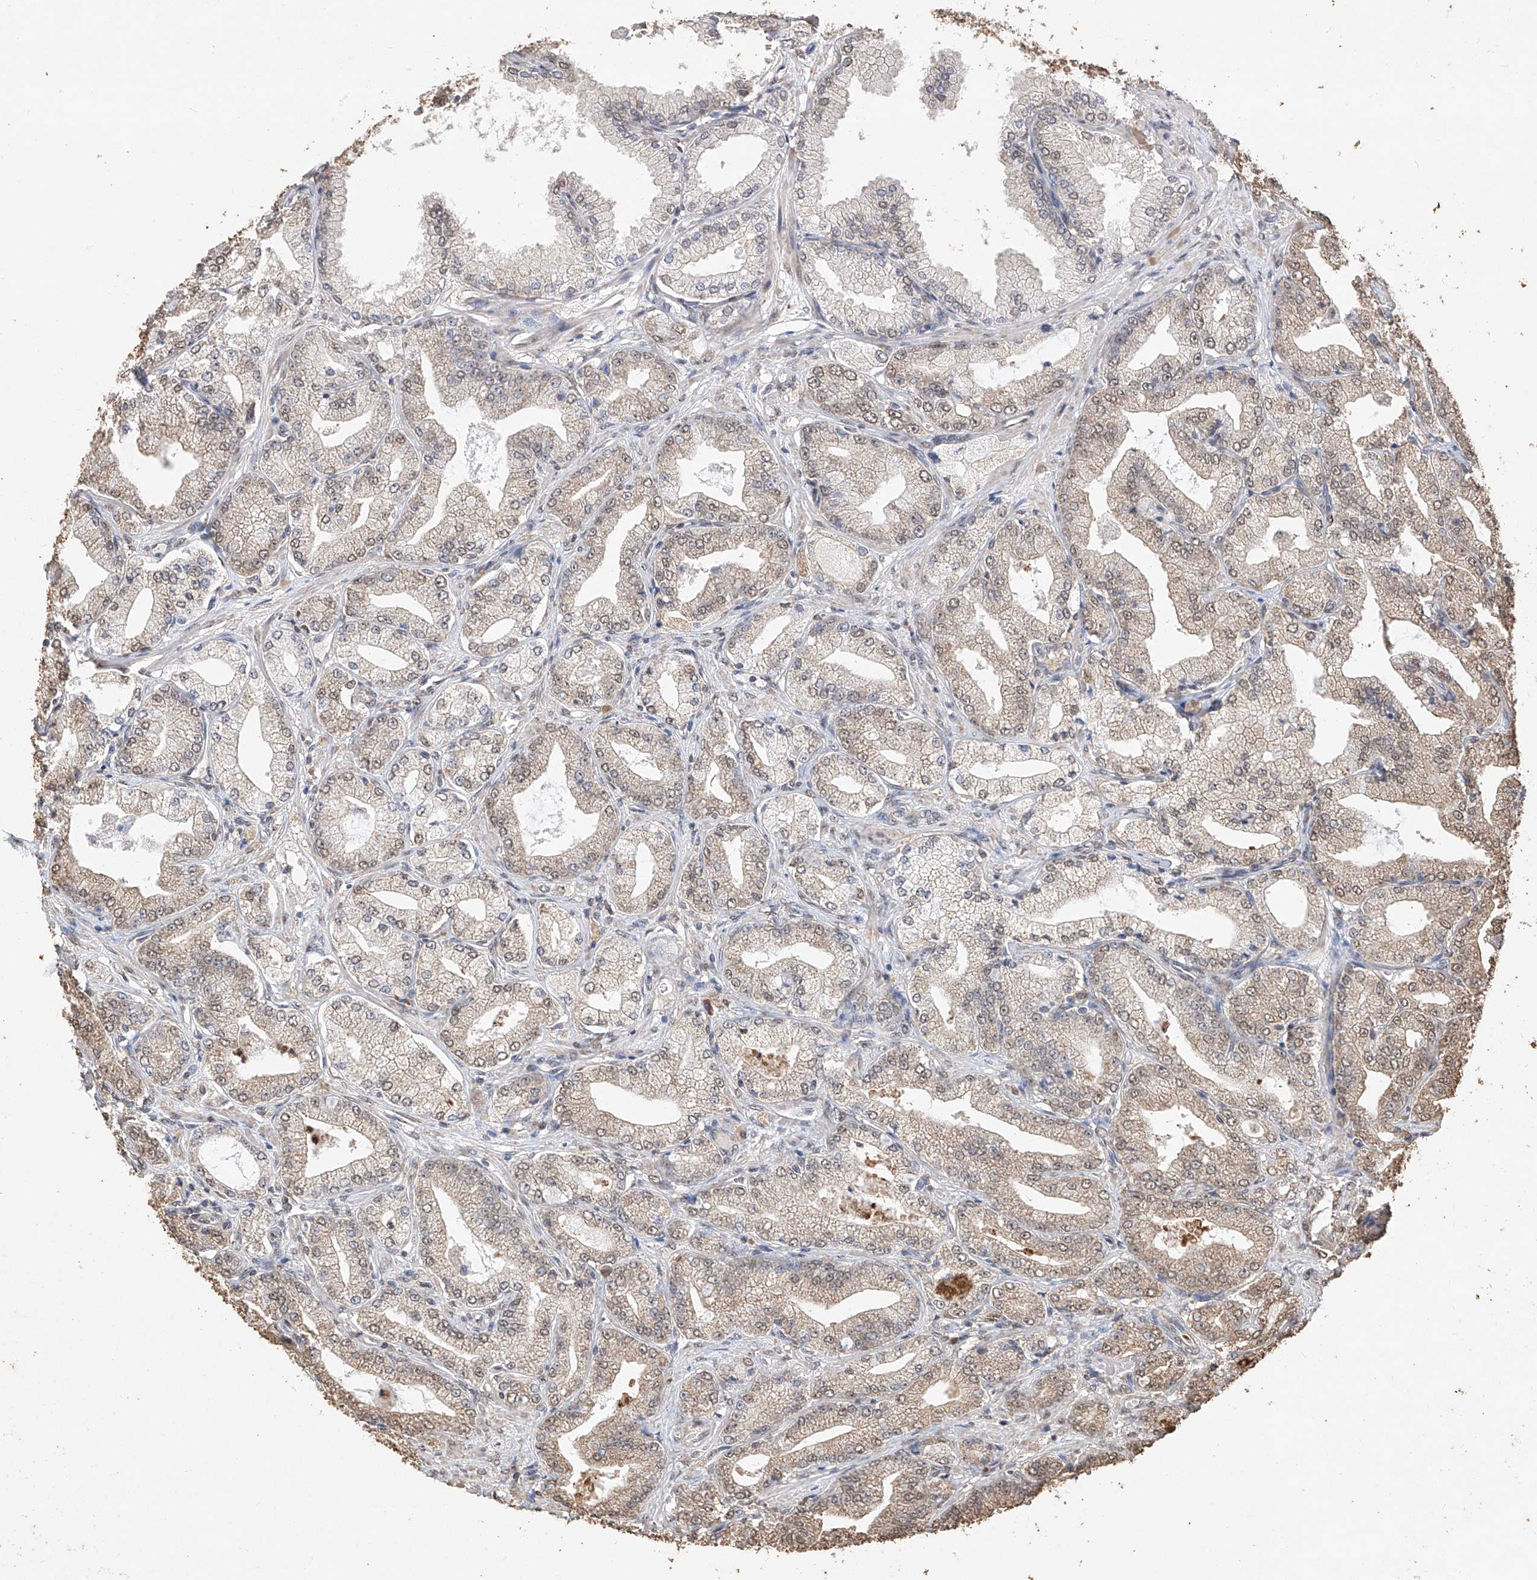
{"staining": {"intensity": "moderate", "quantity": "25%-75%", "location": "cytoplasmic/membranous,nuclear"}, "tissue": "prostate cancer", "cell_type": "Tumor cells", "image_type": "cancer", "snomed": [{"axis": "morphology", "description": "Adenocarcinoma, Low grade"}, {"axis": "topography", "description": "Prostate"}], "caption": "Protein analysis of prostate cancer tissue shows moderate cytoplasmic/membranous and nuclear positivity in approximately 25%-75% of tumor cells.", "gene": "ELOVL1", "patient": {"sex": "male", "age": 63}}